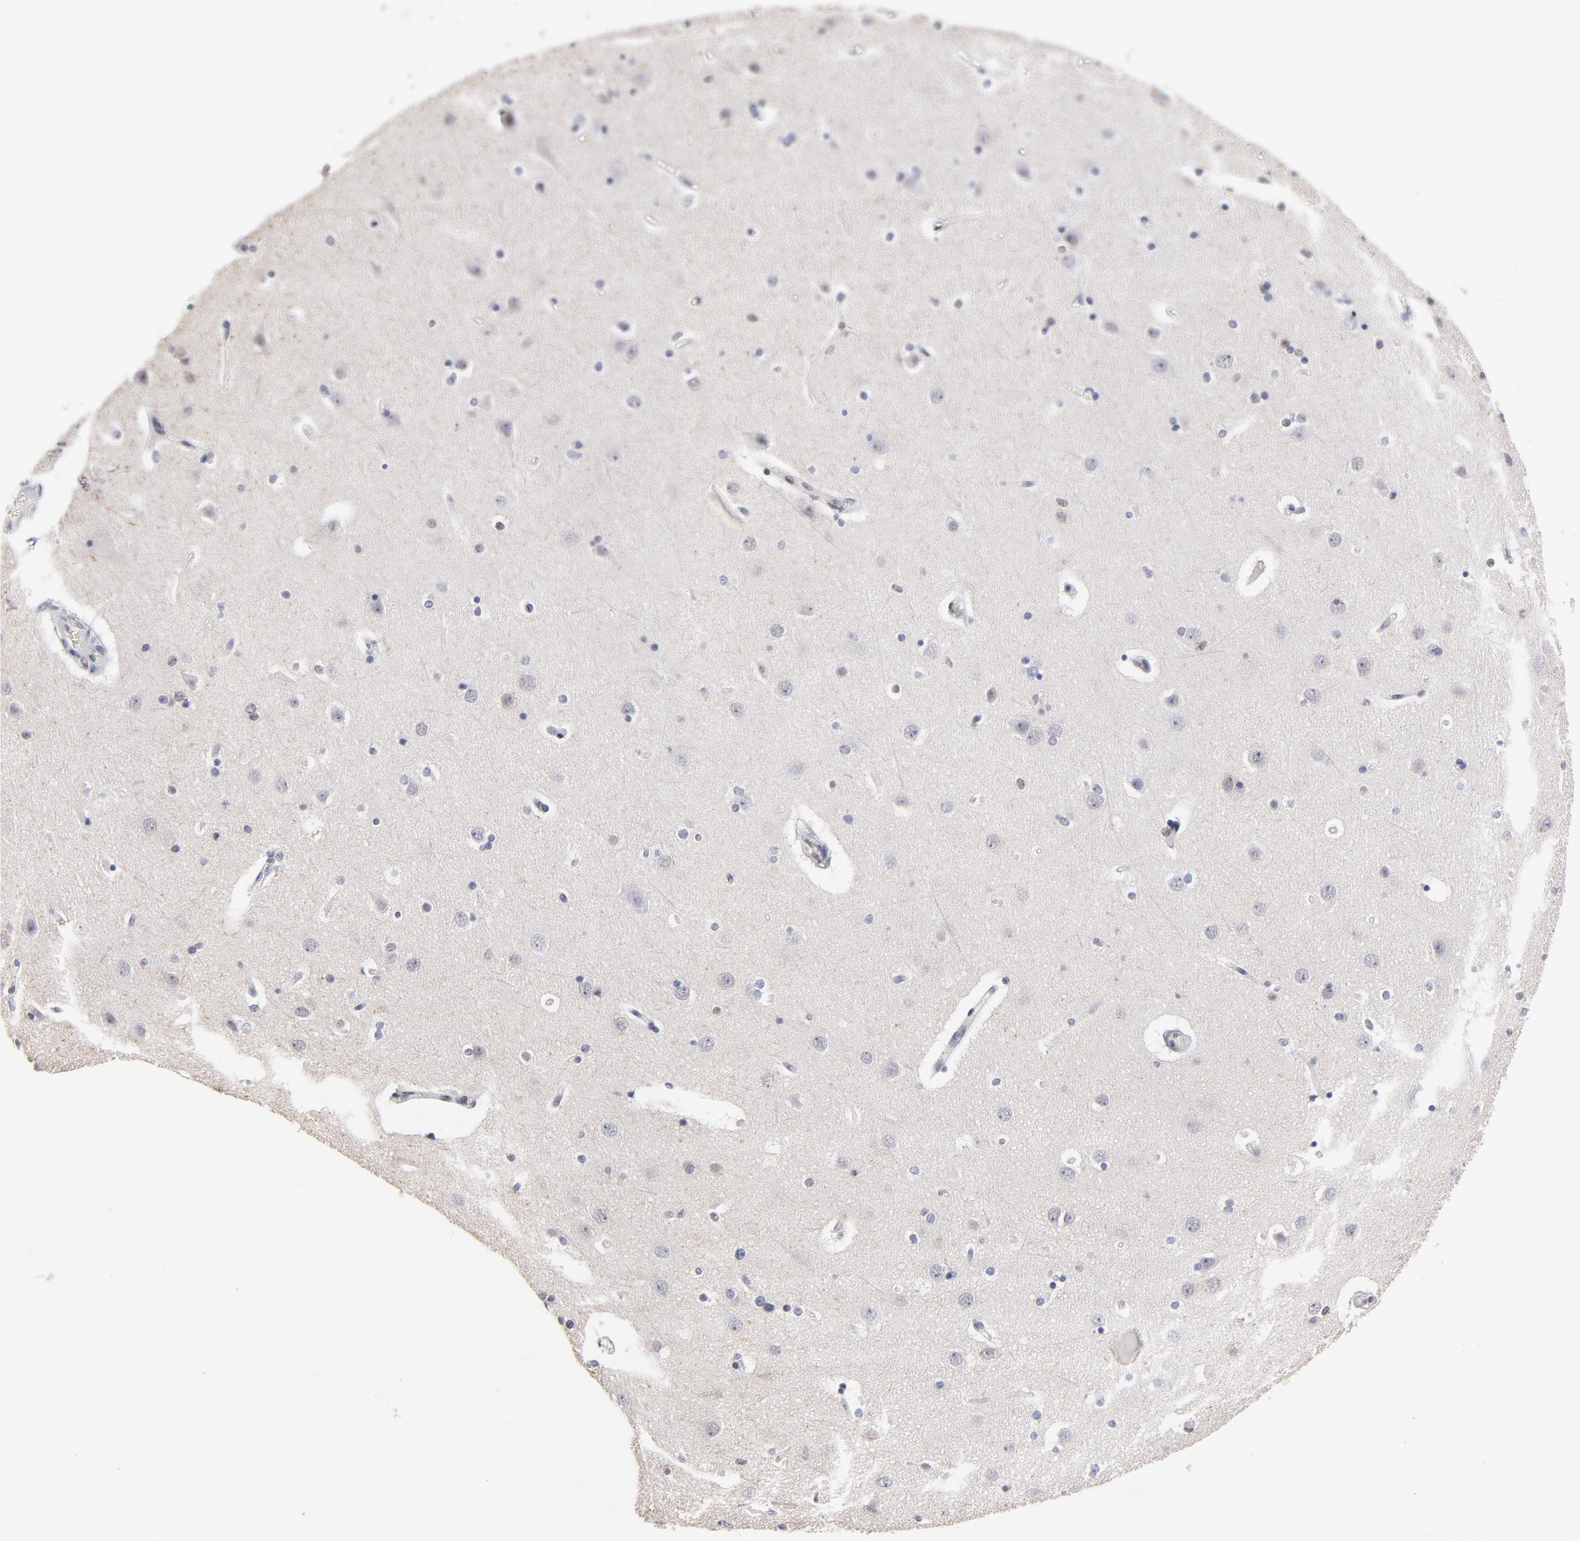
{"staining": {"intensity": "negative", "quantity": "none", "location": "none"}, "tissue": "cerebral cortex", "cell_type": "Endothelial cells", "image_type": "normal", "snomed": [{"axis": "morphology", "description": "Normal tissue, NOS"}, {"axis": "topography", "description": "Cerebral cortex"}], "caption": "The photomicrograph displays no significant expression in endothelial cells of cerebral cortex. (DAB immunohistochemistry (IHC) with hematoxylin counter stain).", "gene": "MAX", "patient": {"sex": "female", "age": 54}}